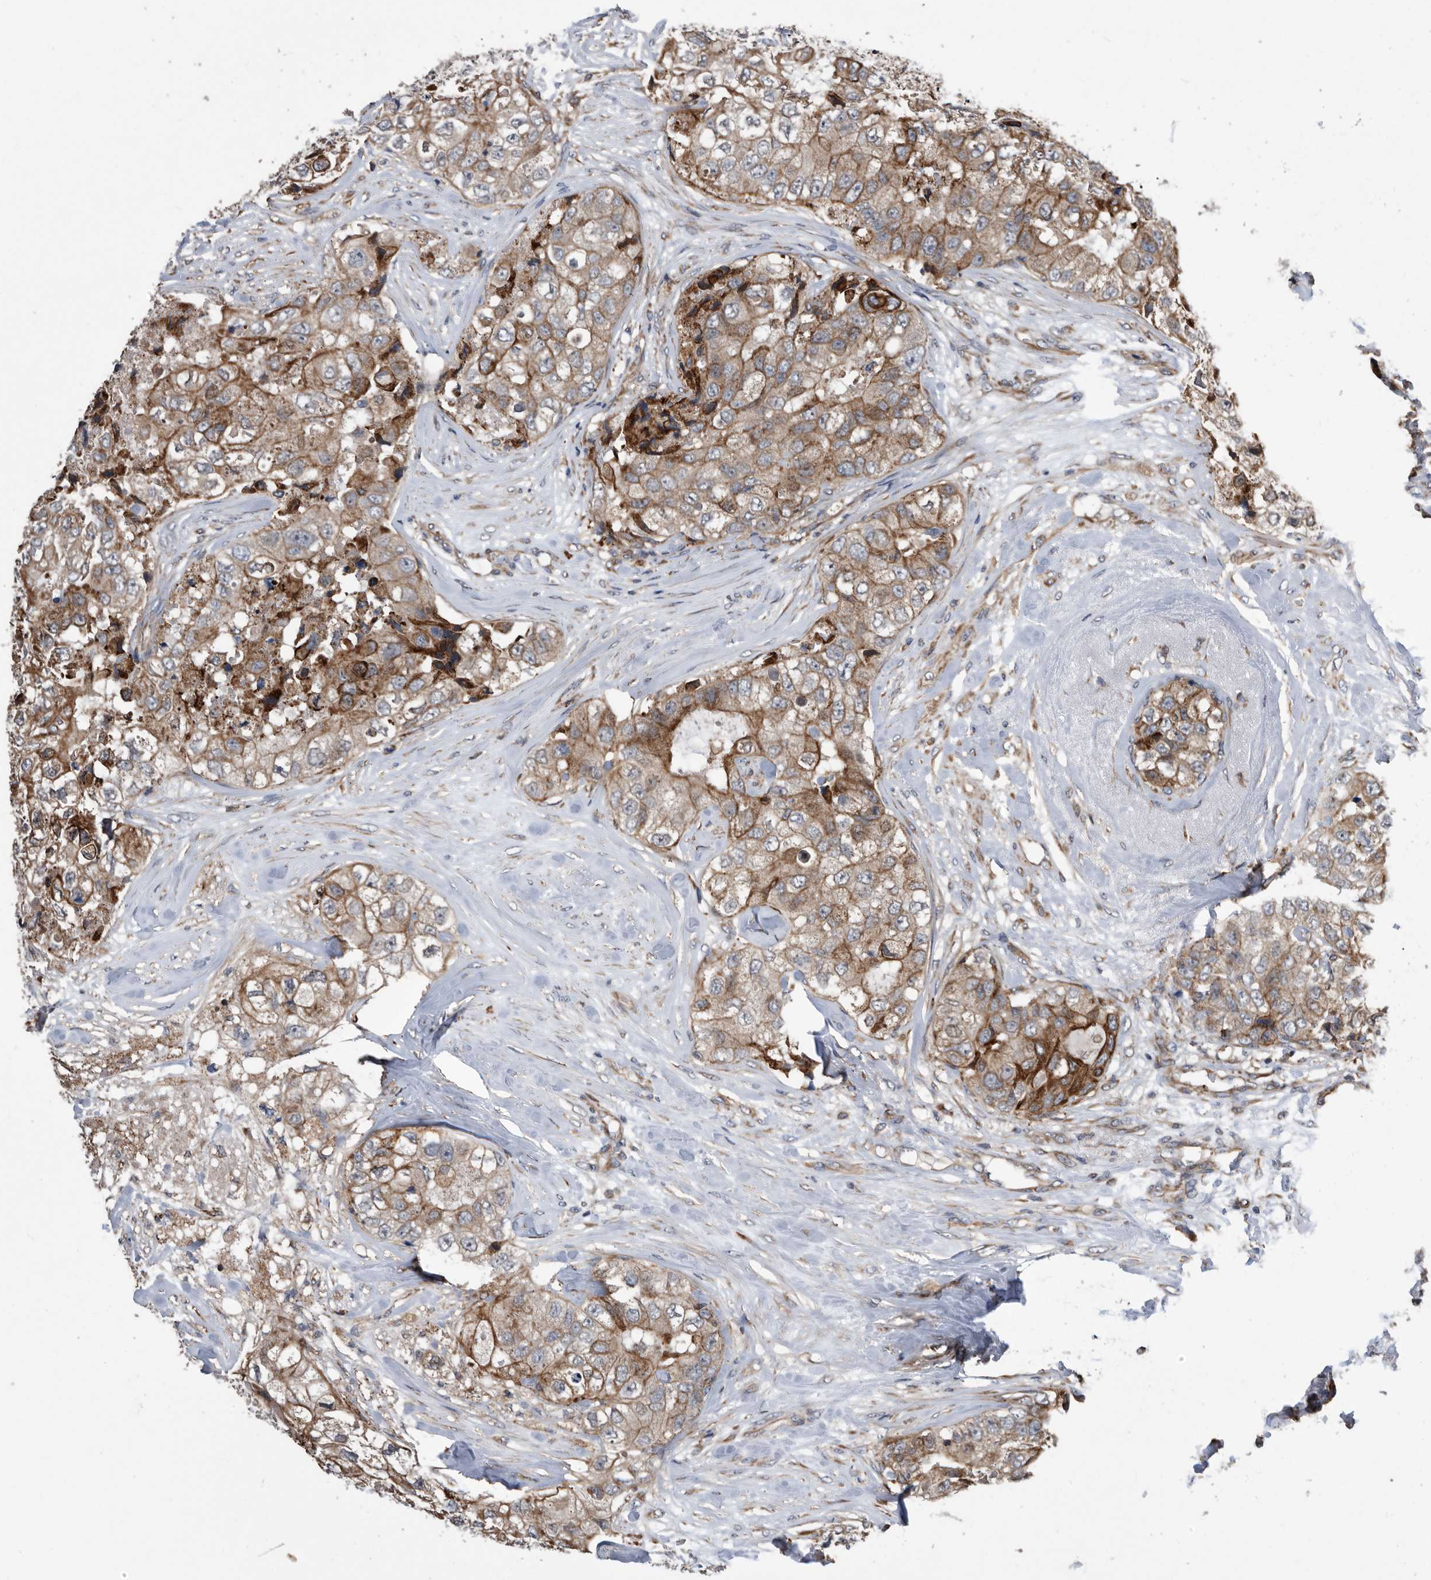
{"staining": {"intensity": "moderate", "quantity": "25%-75%", "location": "cytoplasmic/membranous"}, "tissue": "breast cancer", "cell_type": "Tumor cells", "image_type": "cancer", "snomed": [{"axis": "morphology", "description": "Duct carcinoma"}, {"axis": "topography", "description": "Breast"}], "caption": "Immunohistochemistry of human invasive ductal carcinoma (breast) exhibits medium levels of moderate cytoplasmic/membranous staining in approximately 25%-75% of tumor cells. The staining was performed using DAB, with brown indicating positive protein expression. Nuclei are stained blue with hematoxylin.", "gene": "SERINC2", "patient": {"sex": "female", "age": 62}}